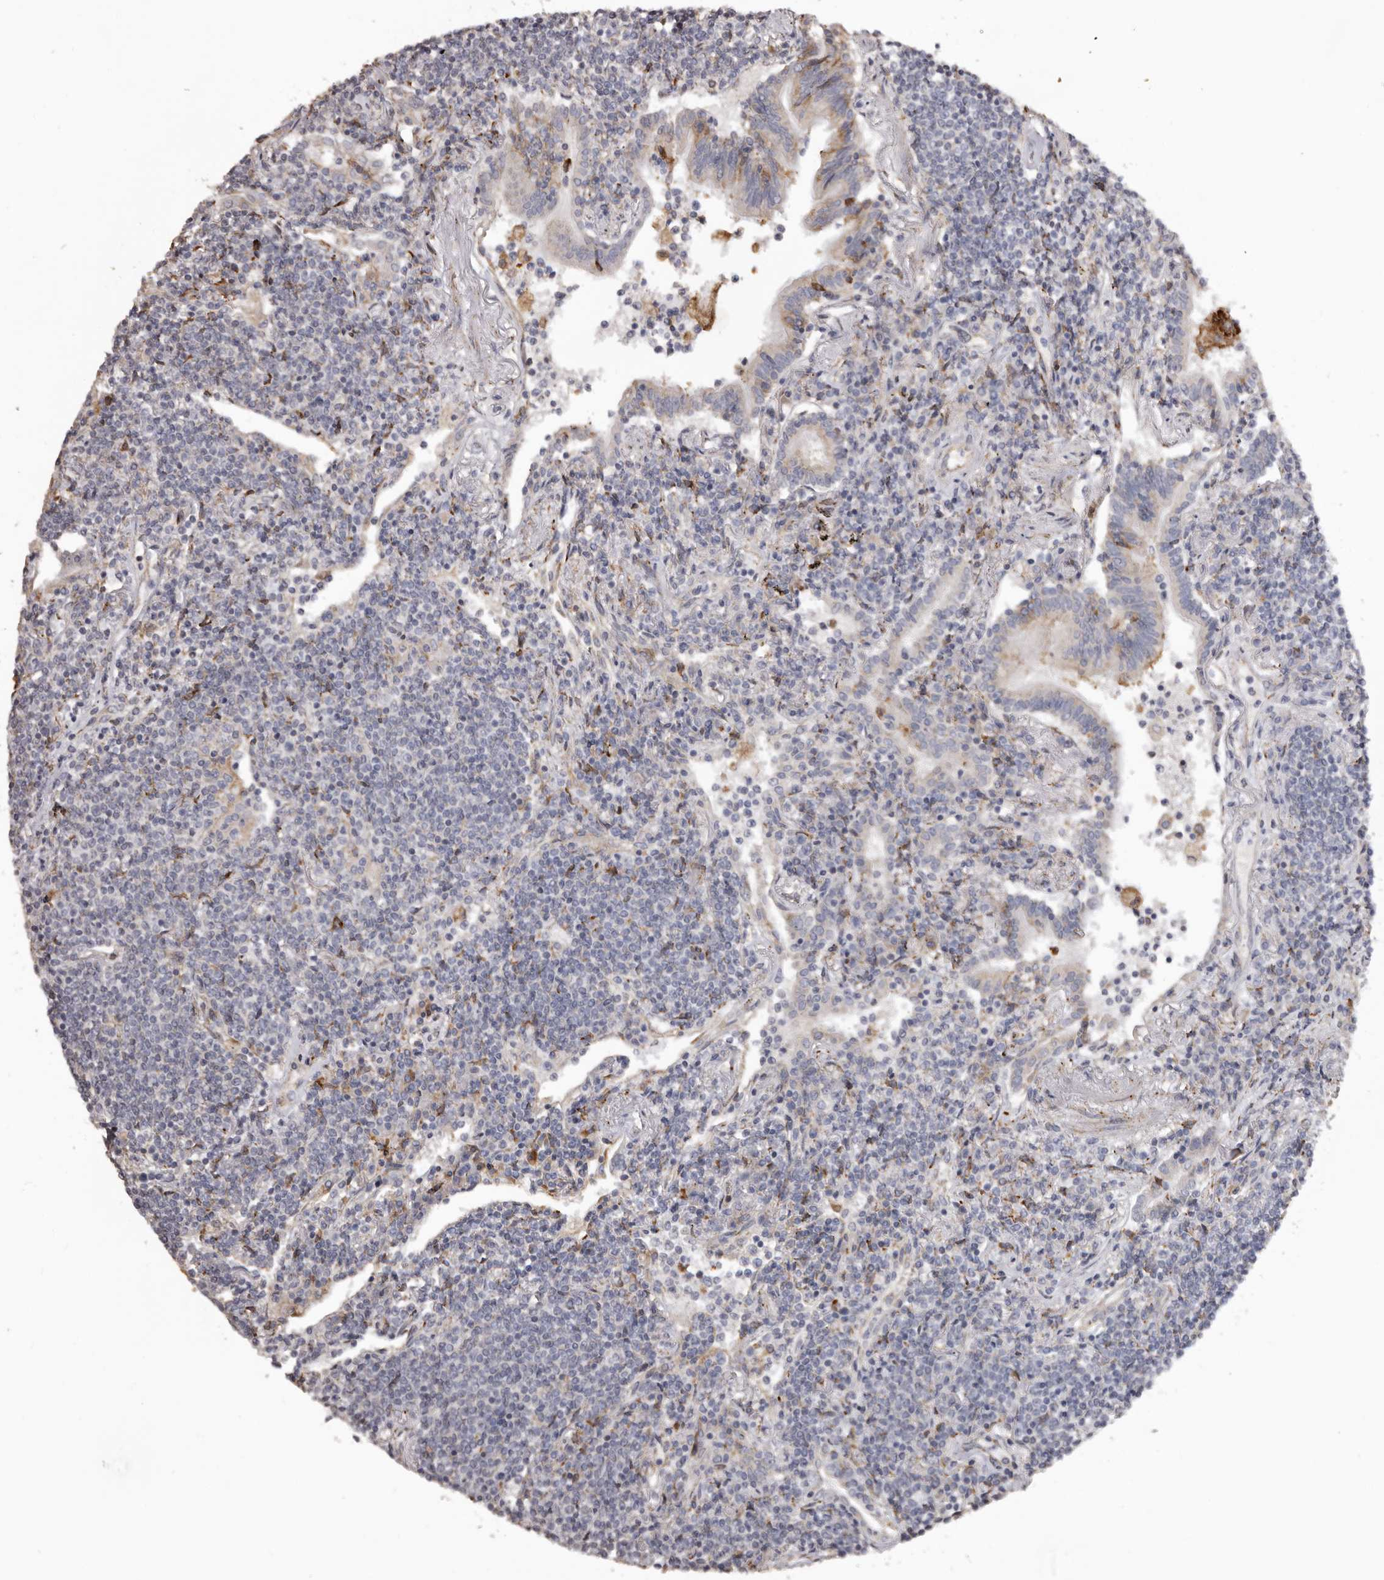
{"staining": {"intensity": "negative", "quantity": "none", "location": "none"}, "tissue": "lymphoma", "cell_type": "Tumor cells", "image_type": "cancer", "snomed": [{"axis": "morphology", "description": "Malignant lymphoma, non-Hodgkin's type, Low grade"}, {"axis": "topography", "description": "Lung"}], "caption": "Human malignant lymphoma, non-Hodgkin's type (low-grade) stained for a protein using immunohistochemistry (IHC) demonstrates no expression in tumor cells.", "gene": "PIGX", "patient": {"sex": "female", "age": 71}}